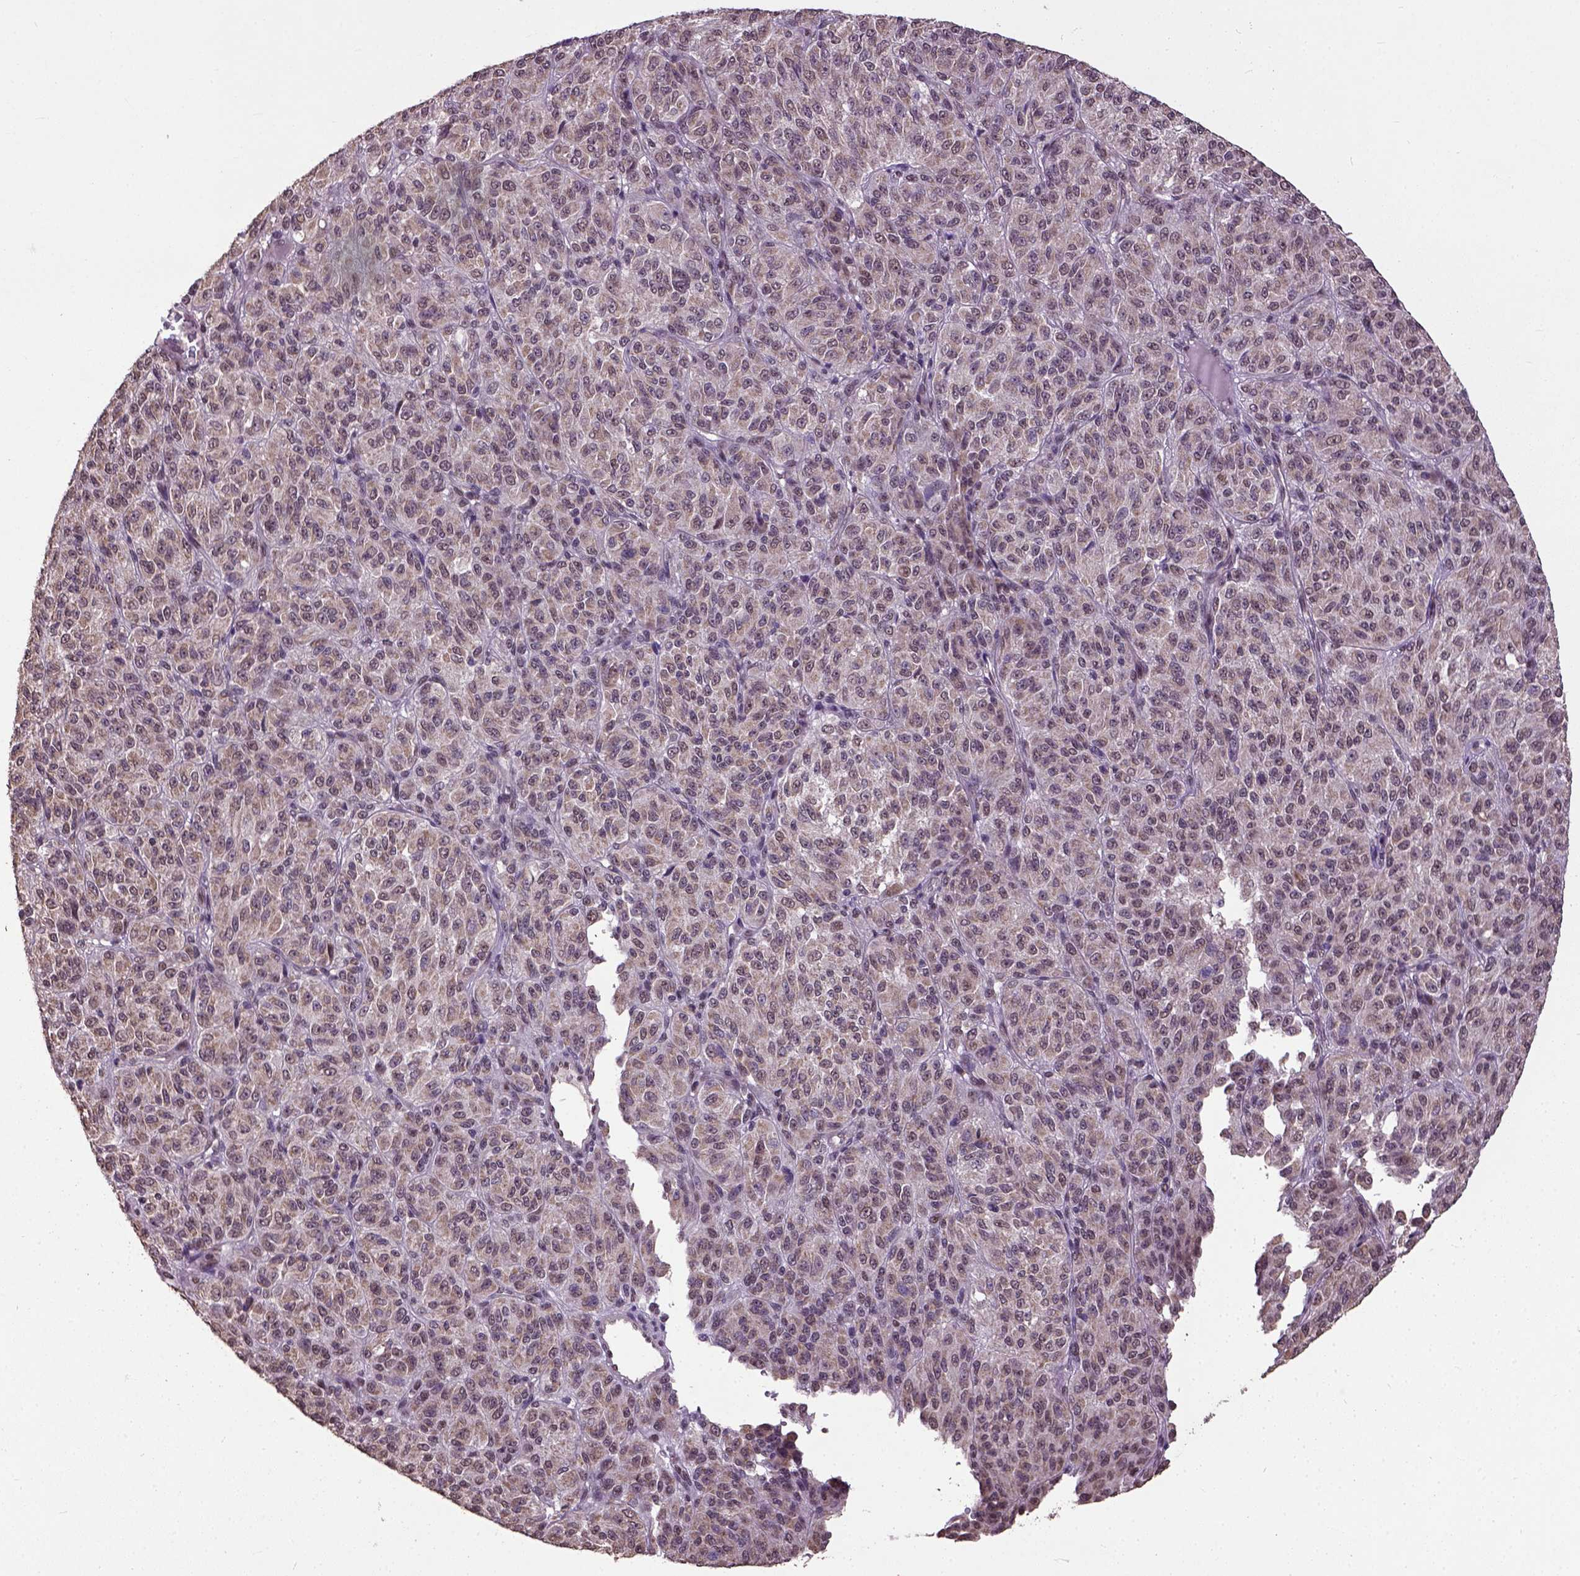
{"staining": {"intensity": "weak", "quantity": ">75%", "location": "cytoplasmic/membranous"}, "tissue": "melanoma", "cell_type": "Tumor cells", "image_type": "cancer", "snomed": [{"axis": "morphology", "description": "Malignant melanoma, Metastatic site"}, {"axis": "topography", "description": "Brain"}], "caption": "Protein expression analysis of human malignant melanoma (metastatic site) reveals weak cytoplasmic/membranous staining in approximately >75% of tumor cells.", "gene": "UBA3", "patient": {"sex": "female", "age": 56}}